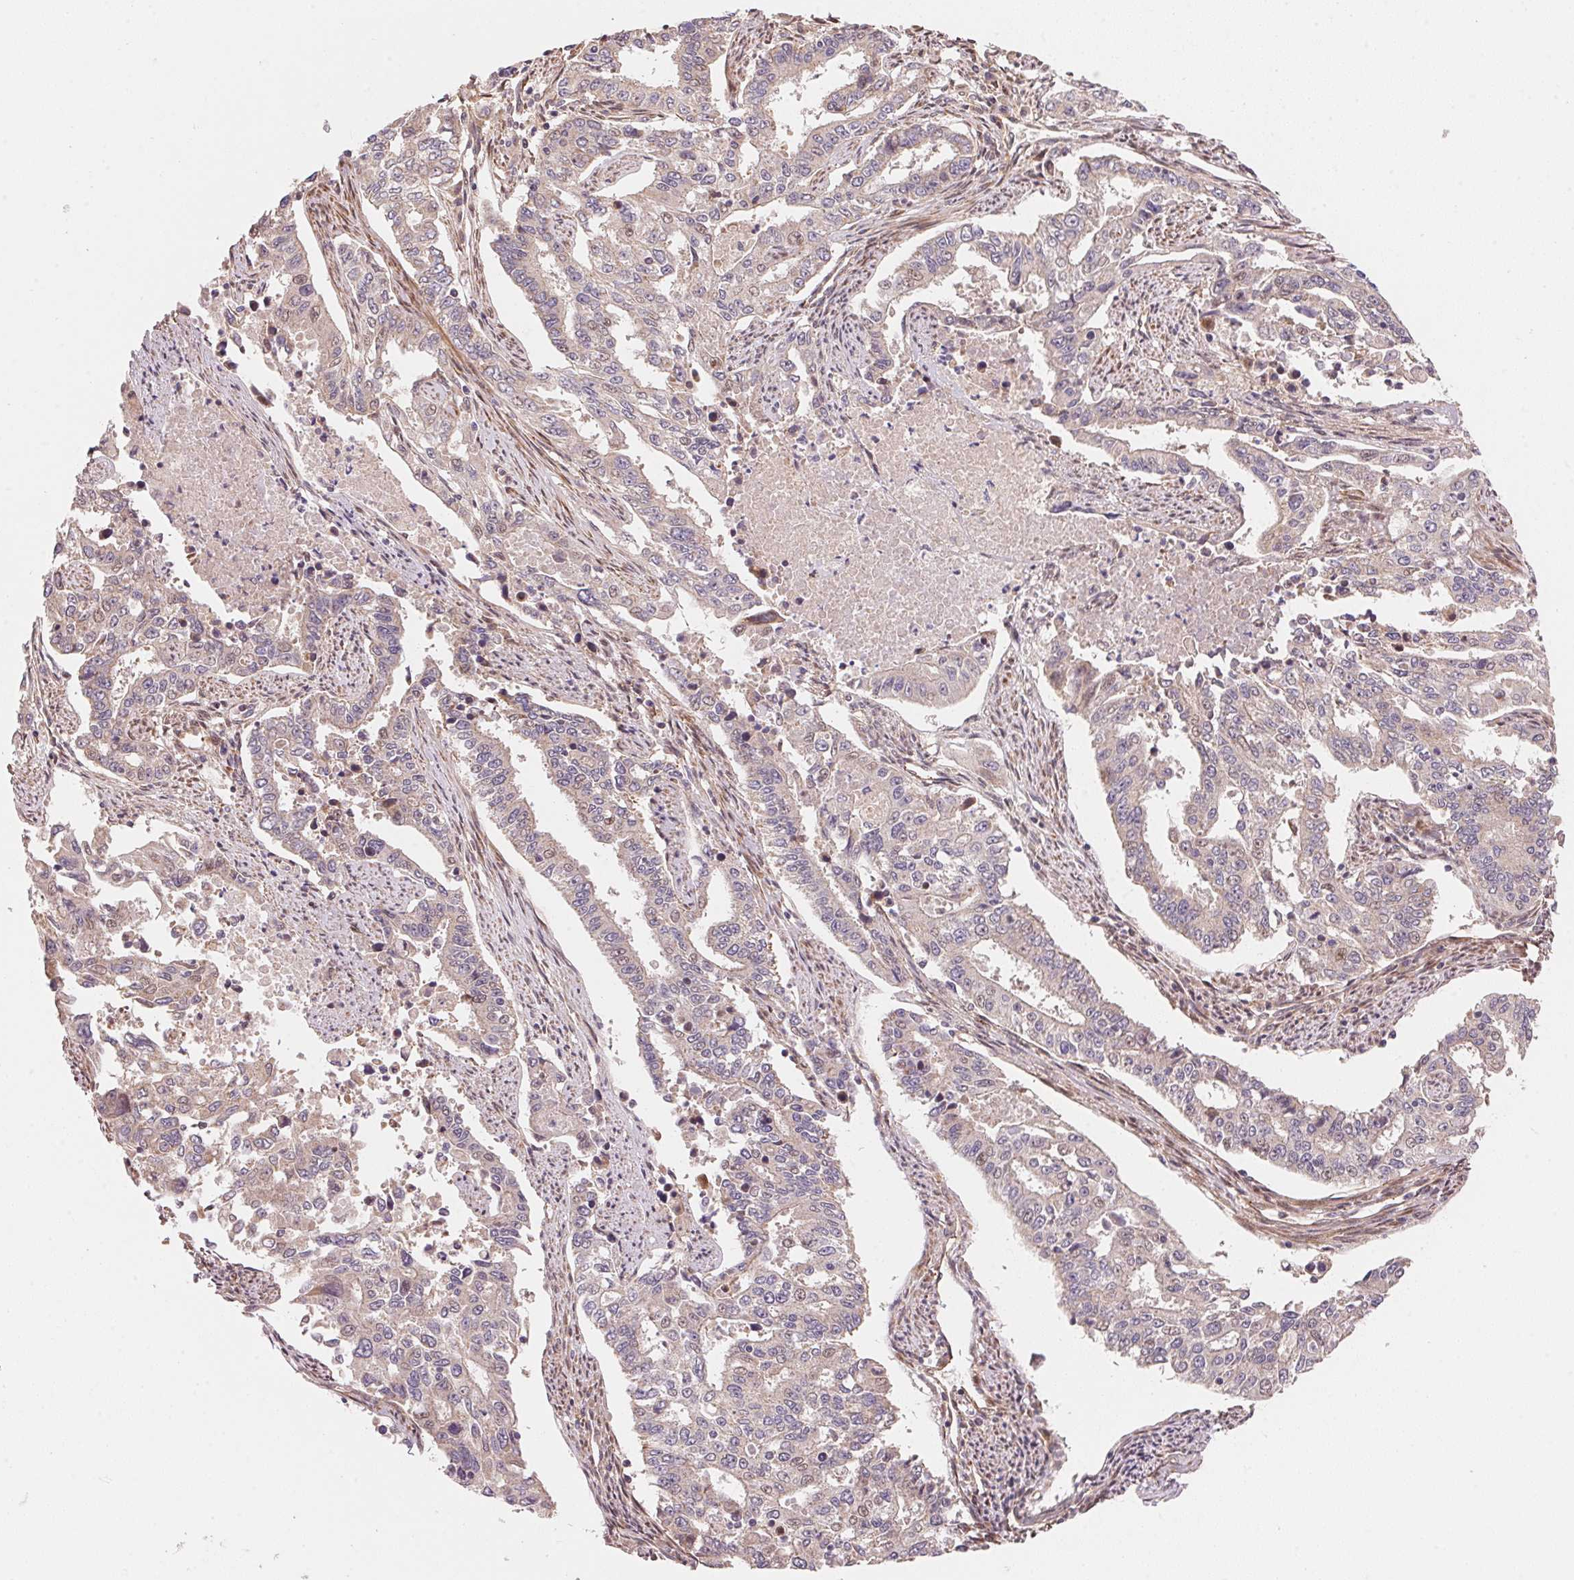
{"staining": {"intensity": "weak", "quantity": "<25%", "location": "cytoplasmic/membranous"}, "tissue": "endometrial cancer", "cell_type": "Tumor cells", "image_type": "cancer", "snomed": [{"axis": "morphology", "description": "Adenocarcinoma, NOS"}, {"axis": "topography", "description": "Uterus"}], "caption": "Immunohistochemistry (IHC) micrograph of neoplastic tissue: endometrial cancer stained with DAB shows no significant protein expression in tumor cells. (Brightfield microscopy of DAB IHC at high magnification).", "gene": "TNIP2", "patient": {"sex": "female", "age": 59}}